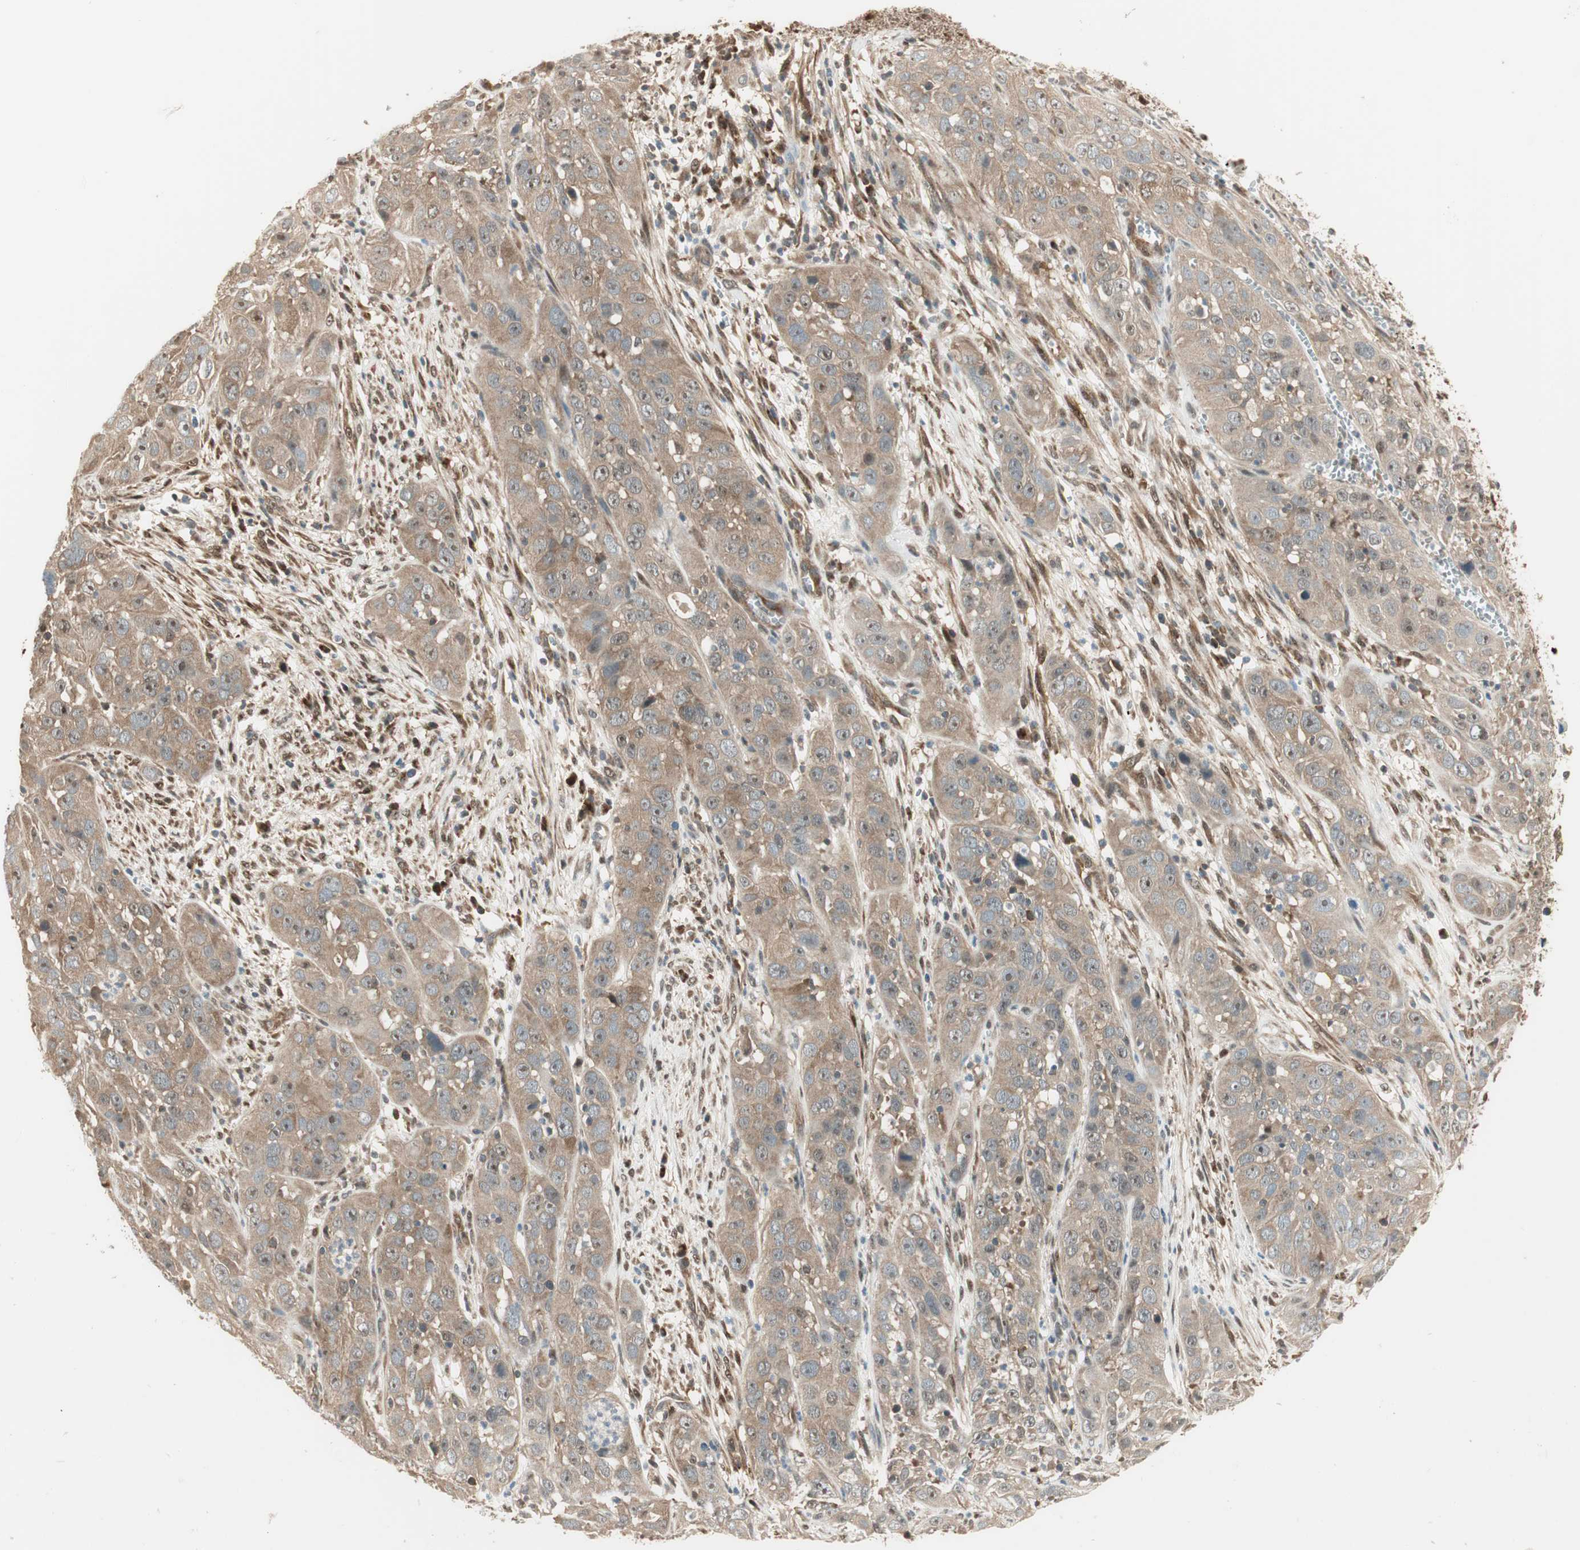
{"staining": {"intensity": "weak", "quantity": "25%-75%", "location": "cytoplasmic/membranous"}, "tissue": "cervical cancer", "cell_type": "Tumor cells", "image_type": "cancer", "snomed": [{"axis": "morphology", "description": "Squamous cell carcinoma, NOS"}, {"axis": "topography", "description": "Cervix"}], "caption": "Cervical cancer stained with DAB immunohistochemistry displays low levels of weak cytoplasmic/membranous expression in approximately 25%-75% of tumor cells.", "gene": "IPO5", "patient": {"sex": "female", "age": 32}}